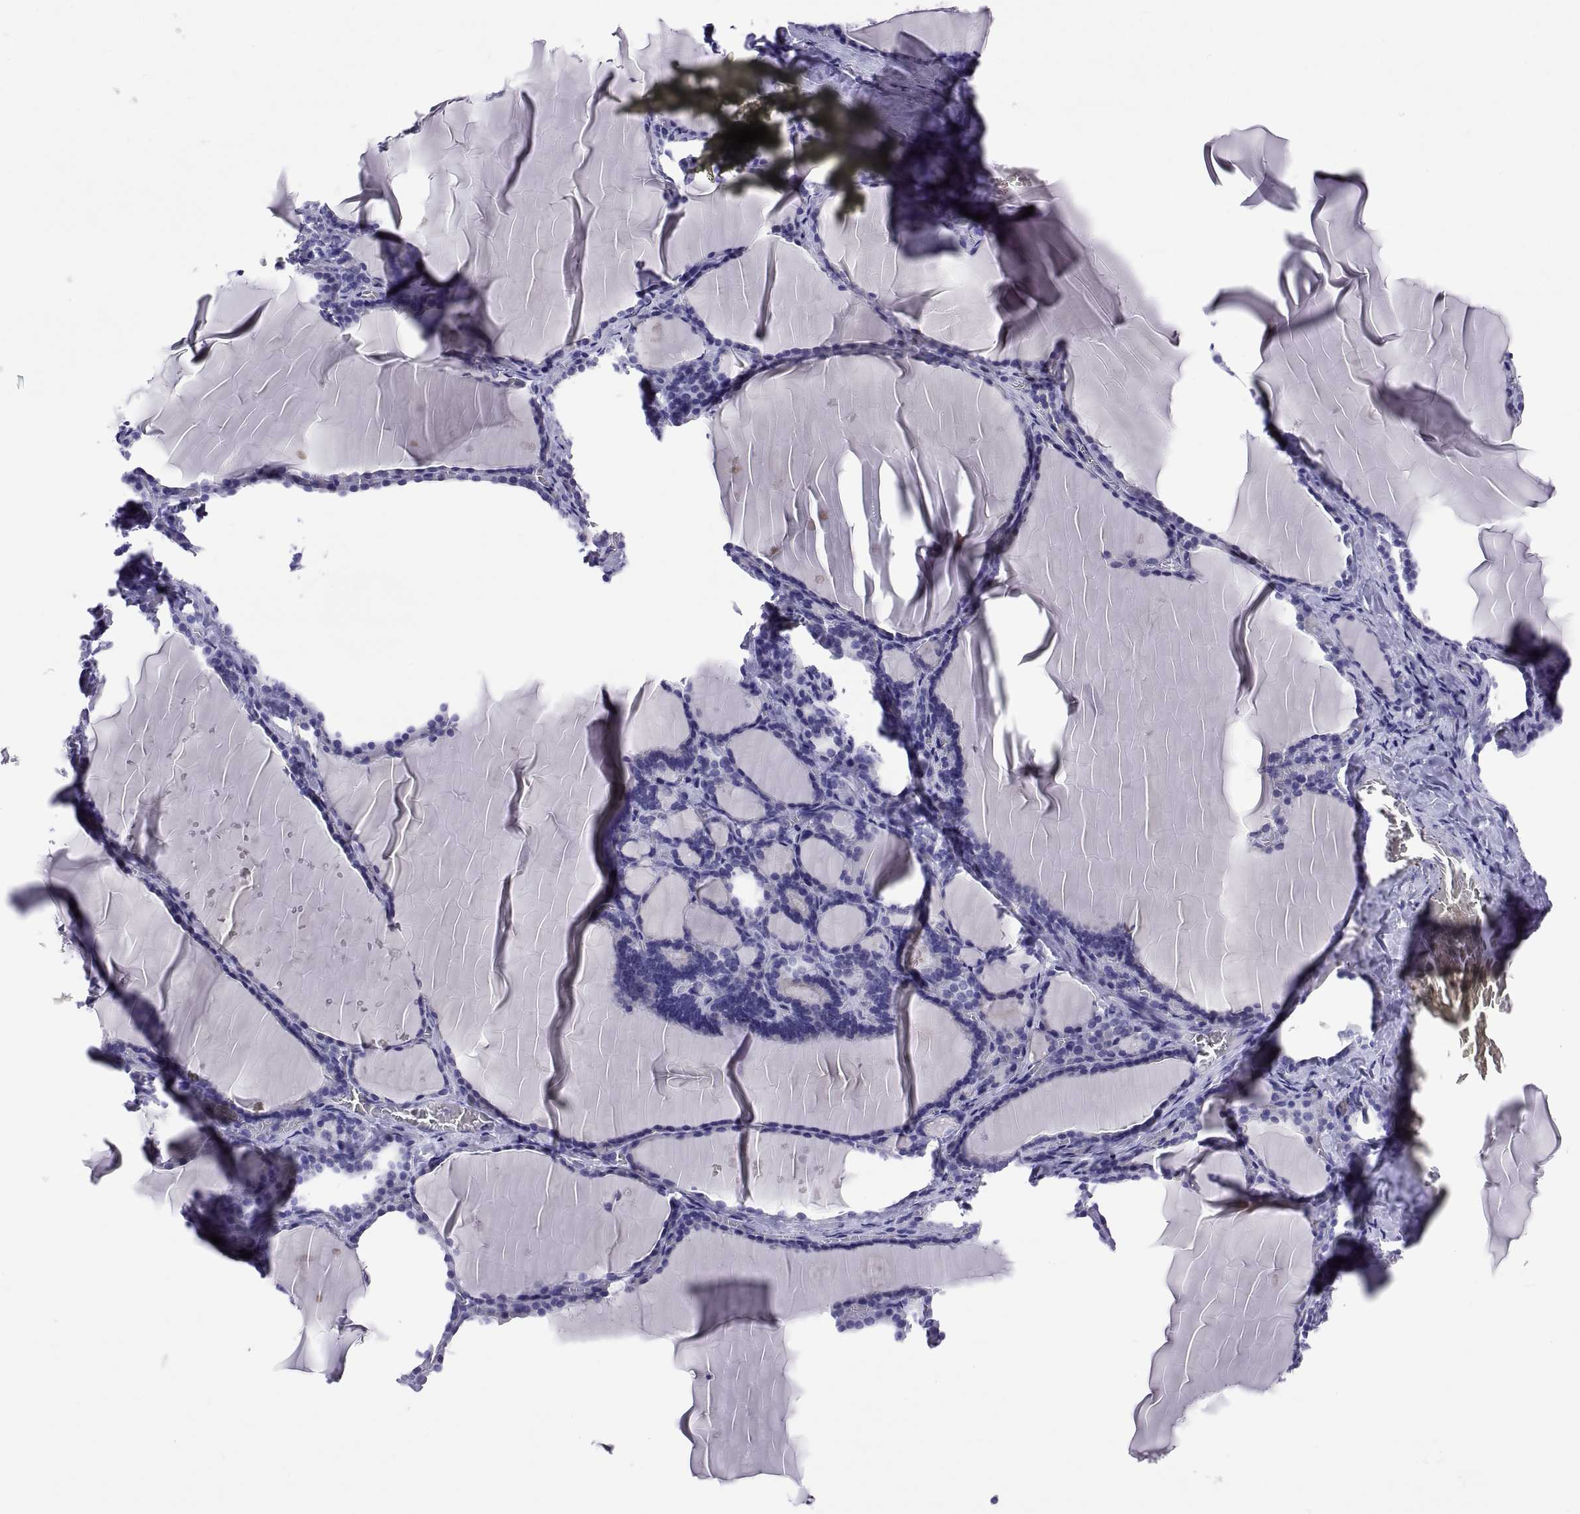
{"staining": {"intensity": "negative", "quantity": "none", "location": "none"}, "tissue": "thyroid gland", "cell_type": "Glandular cells", "image_type": "normal", "snomed": [{"axis": "morphology", "description": "Normal tissue, NOS"}, {"axis": "morphology", "description": "Hyperplasia, NOS"}, {"axis": "topography", "description": "Thyroid gland"}], "caption": "Glandular cells are negative for protein expression in unremarkable human thyroid gland. (DAB (3,3'-diaminobenzidine) immunohistochemistry visualized using brightfield microscopy, high magnification).", "gene": "QRICH2", "patient": {"sex": "female", "age": 27}}